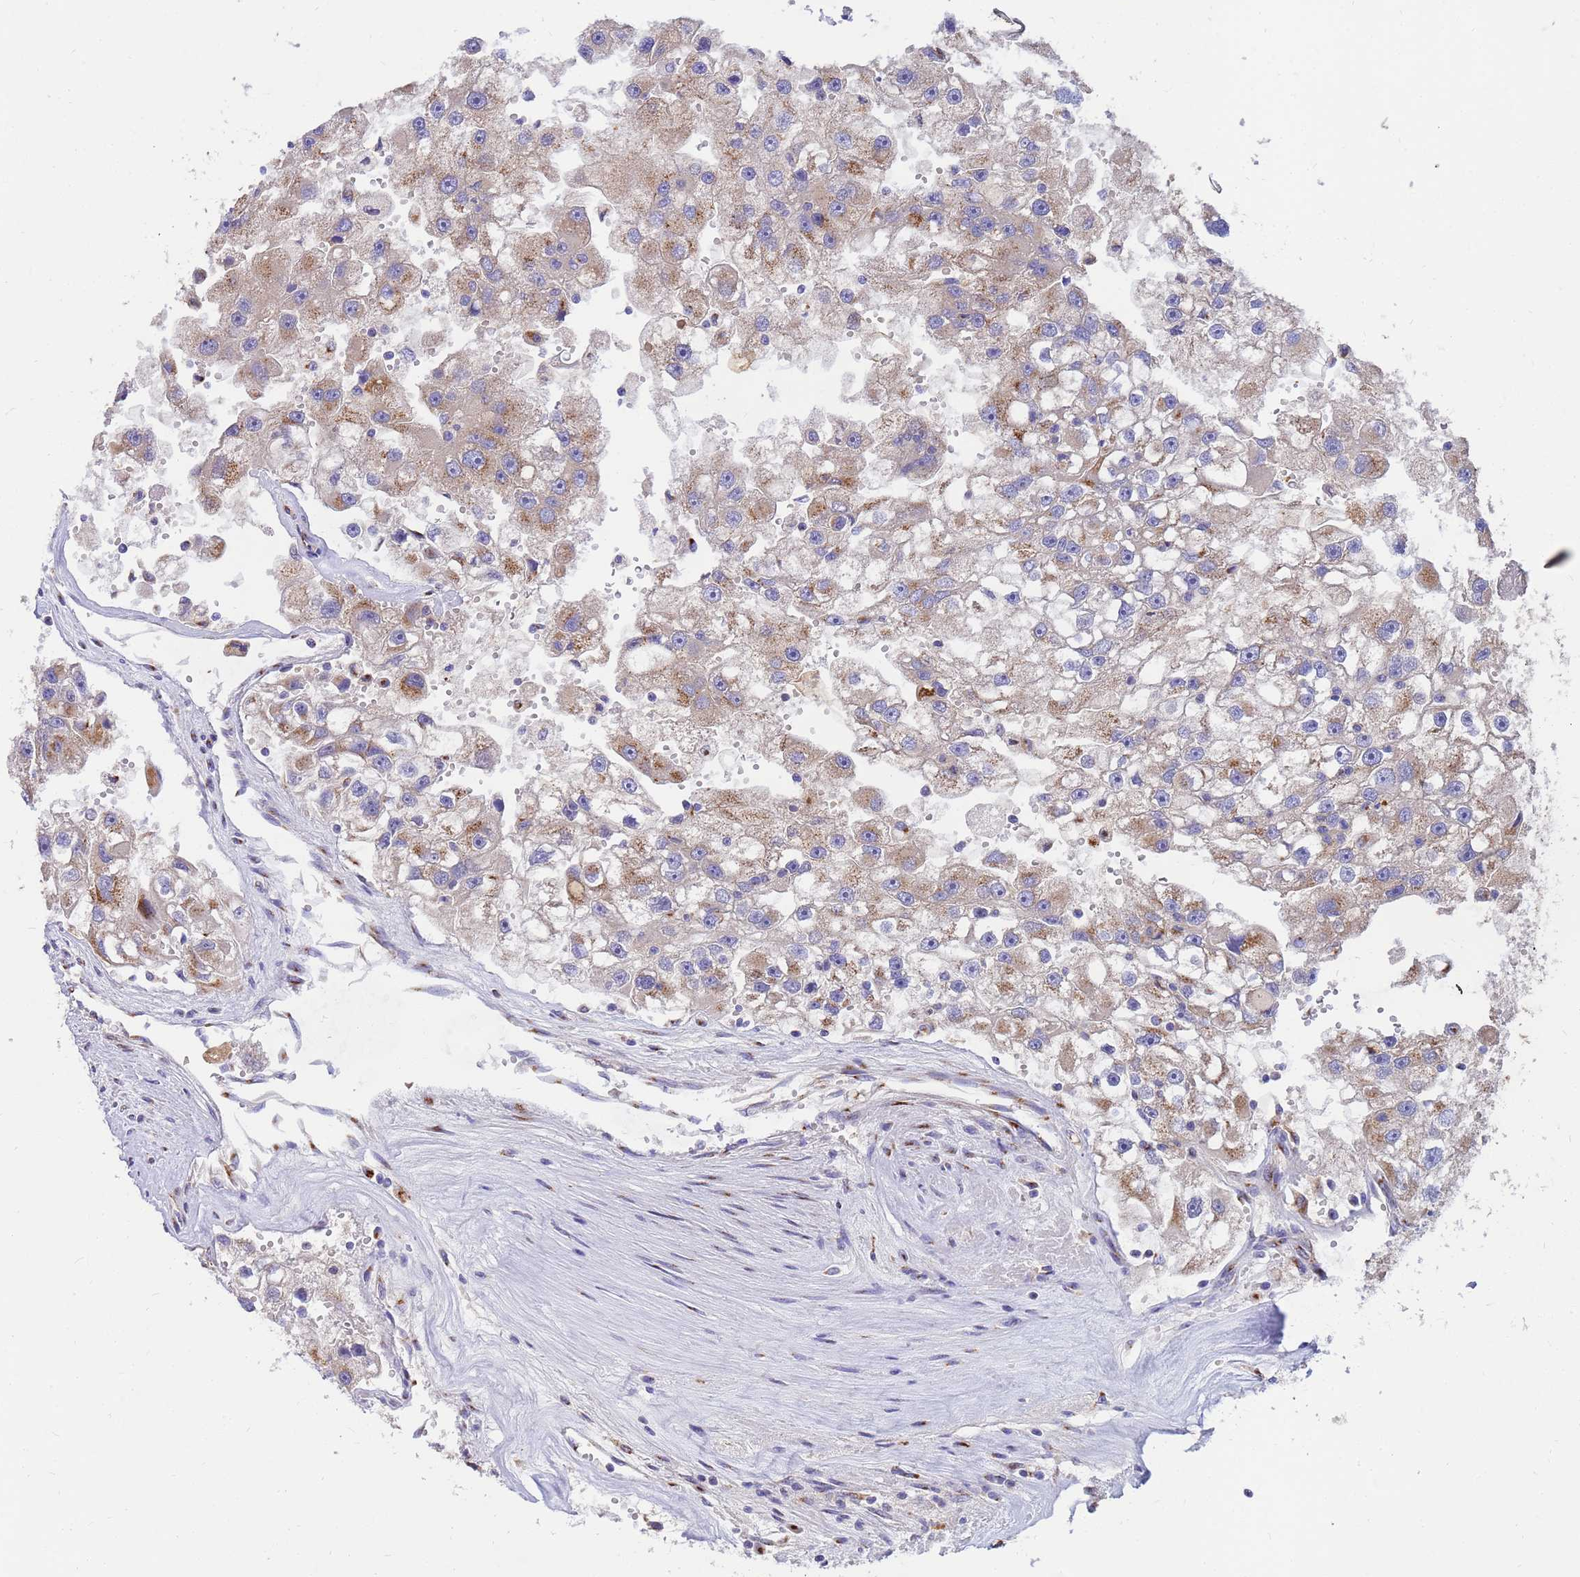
{"staining": {"intensity": "moderate", "quantity": ">75%", "location": "cytoplasmic/membranous"}, "tissue": "renal cancer", "cell_type": "Tumor cells", "image_type": "cancer", "snomed": [{"axis": "morphology", "description": "Adenocarcinoma, NOS"}, {"axis": "topography", "description": "Kidney"}], "caption": "DAB immunohistochemical staining of human renal cancer (adenocarcinoma) demonstrates moderate cytoplasmic/membranous protein positivity in about >75% of tumor cells.", "gene": "HPS3", "patient": {"sex": "male", "age": 63}}